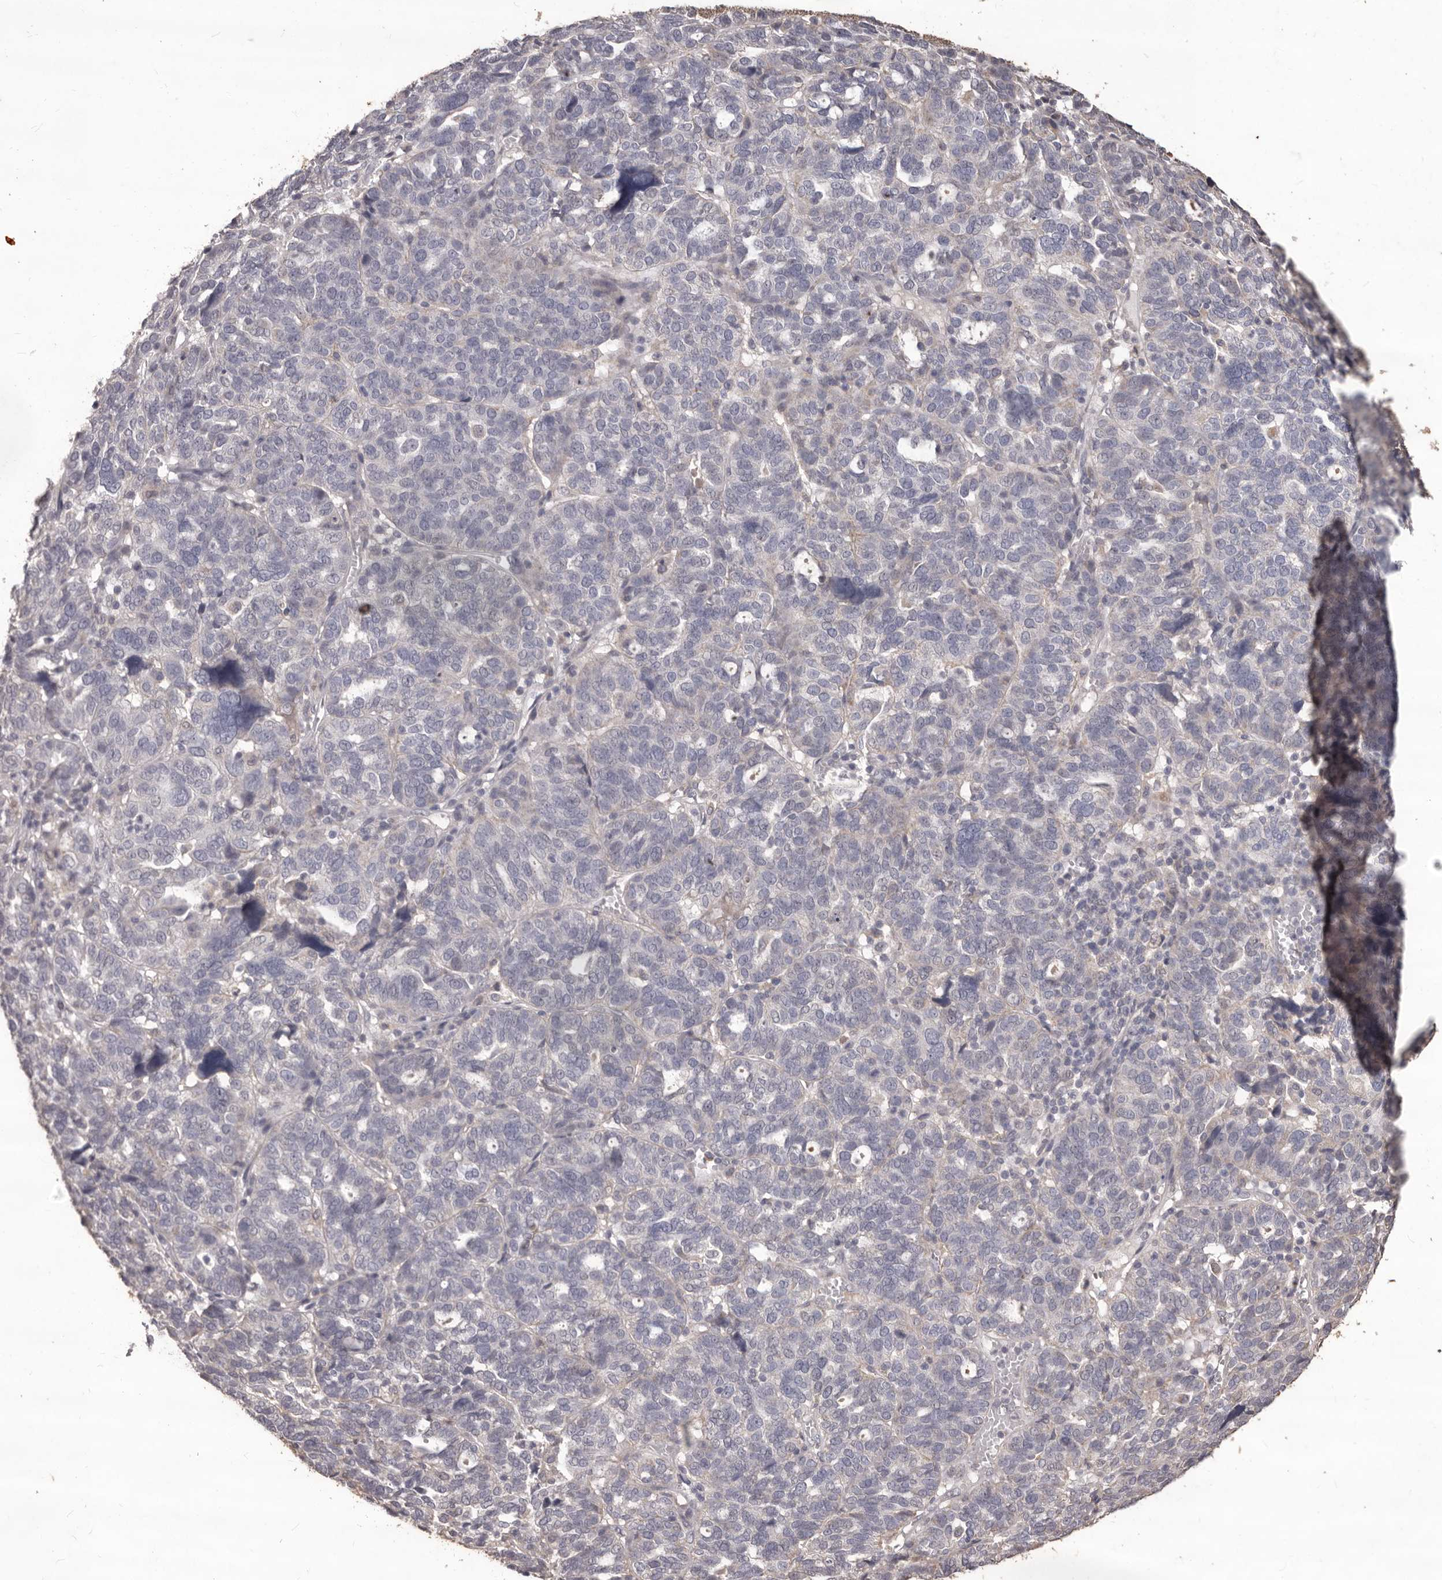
{"staining": {"intensity": "negative", "quantity": "none", "location": "none"}, "tissue": "ovarian cancer", "cell_type": "Tumor cells", "image_type": "cancer", "snomed": [{"axis": "morphology", "description": "Cystadenocarcinoma, serous, NOS"}, {"axis": "topography", "description": "Ovary"}], "caption": "Protein analysis of ovarian cancer (serous cystadenocarcinoma) exhibits no significant expression in tumor cells.", "gene": "PRSS27", "patient": {"sex": "female", "age": 59}}